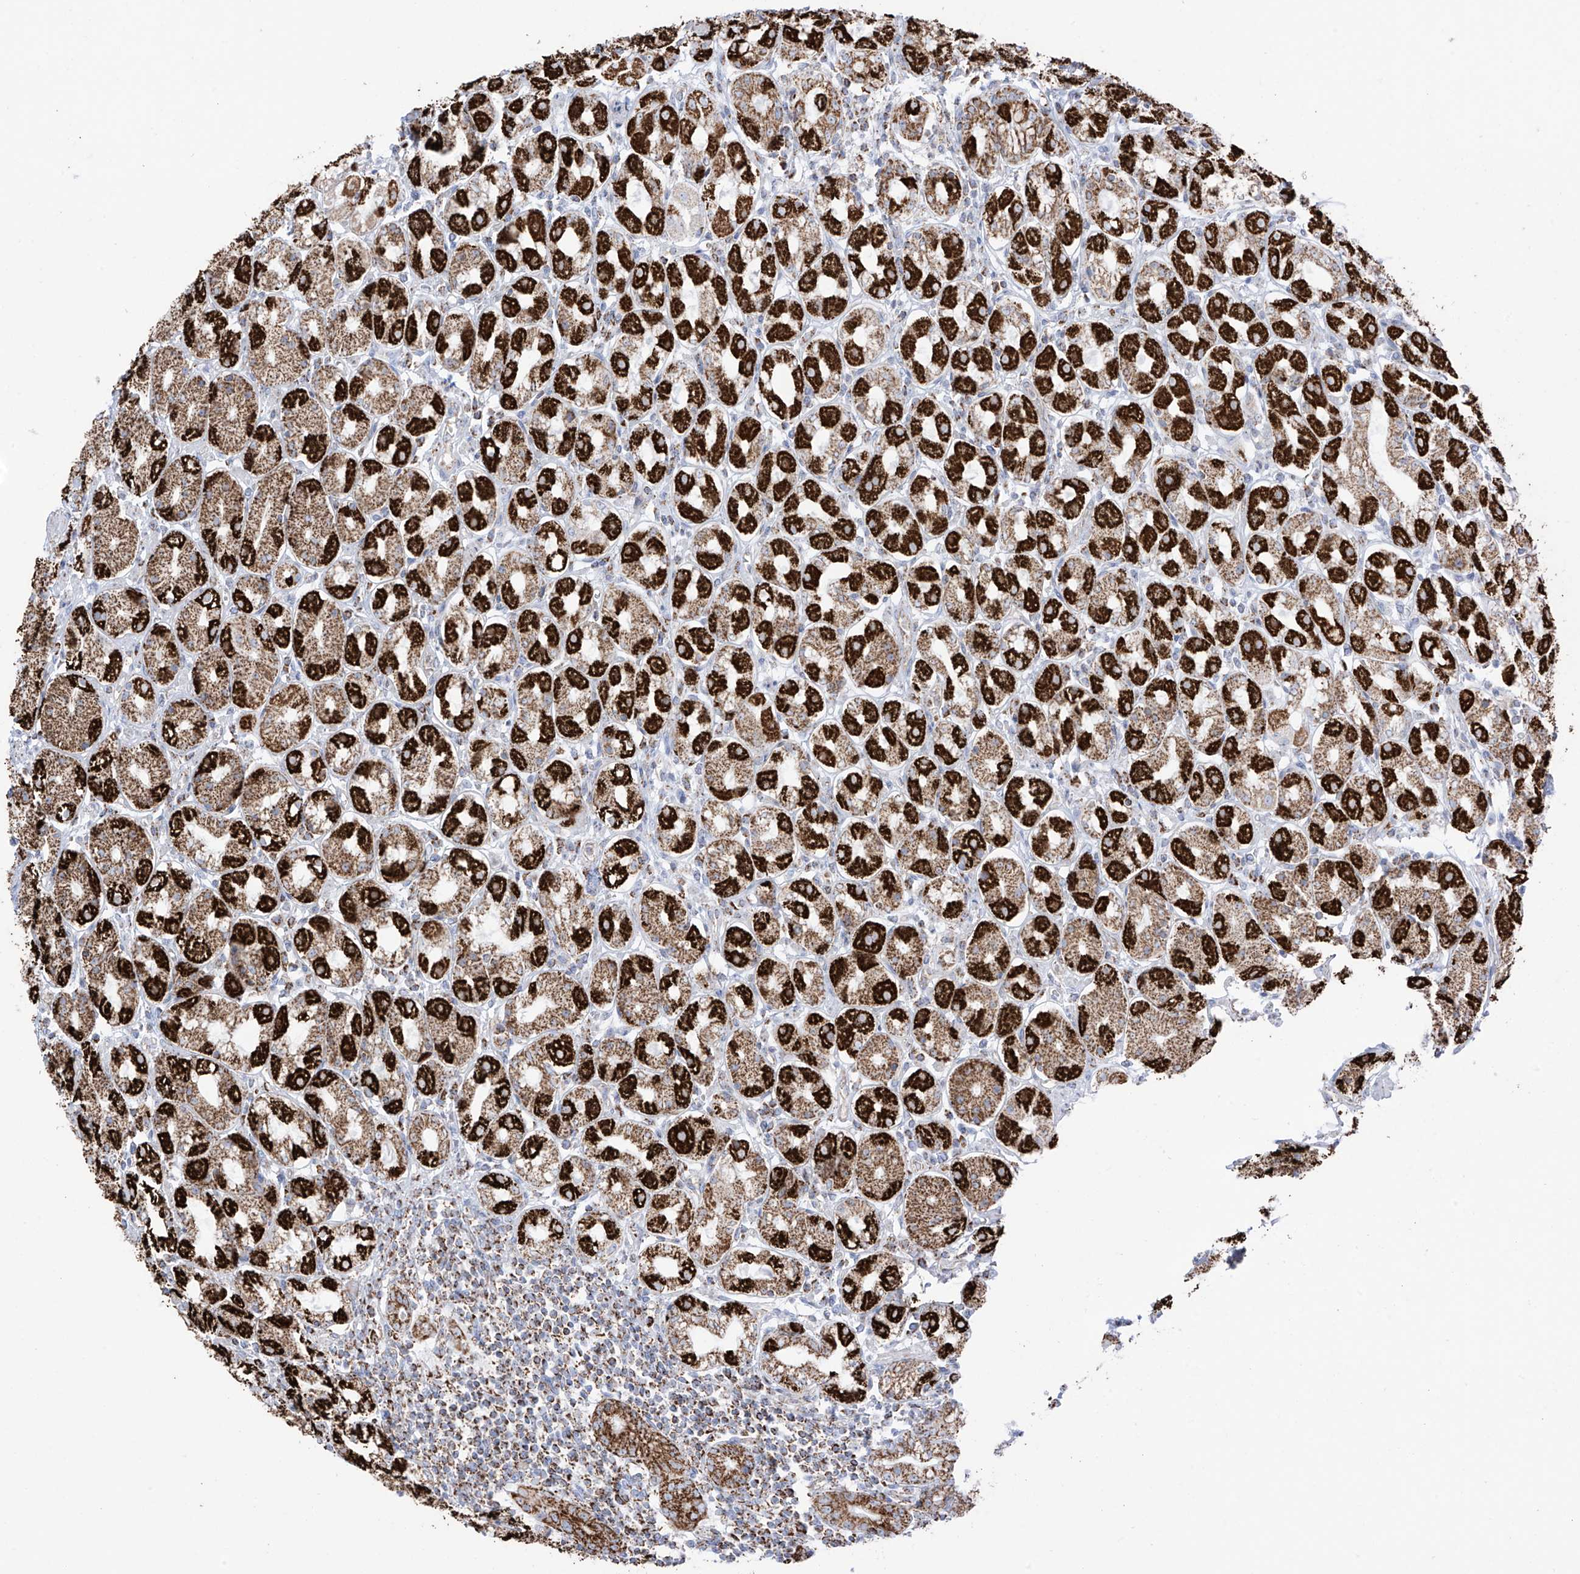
{"staining": {"intensity": "strong", "quantity": ">75%", "location": "cytoplasmic/membranous"}, "tissue": "stomach", "cell_type": "Glandular cells", "image_type": "normal", "snomed": [{"axis": "morphology", "description": "Normal tissue, NOS"}, {"axis": "topography", "description": "Stomach"}, {"axis": "topography", "description": "Stomach, lower"}], "caption": "Immunohistochemistry (DAB (3,3'-diaminobenzidine)) staining of normal stomach reveals strong cytoplasmic/membranous protein positivity in approximately >75% of glandular cells. (brown staining indicates protein expression, while blue staining denotes nuclei).", "gene": "XKR3", "patient": {"sex": "female", "age": 56}}